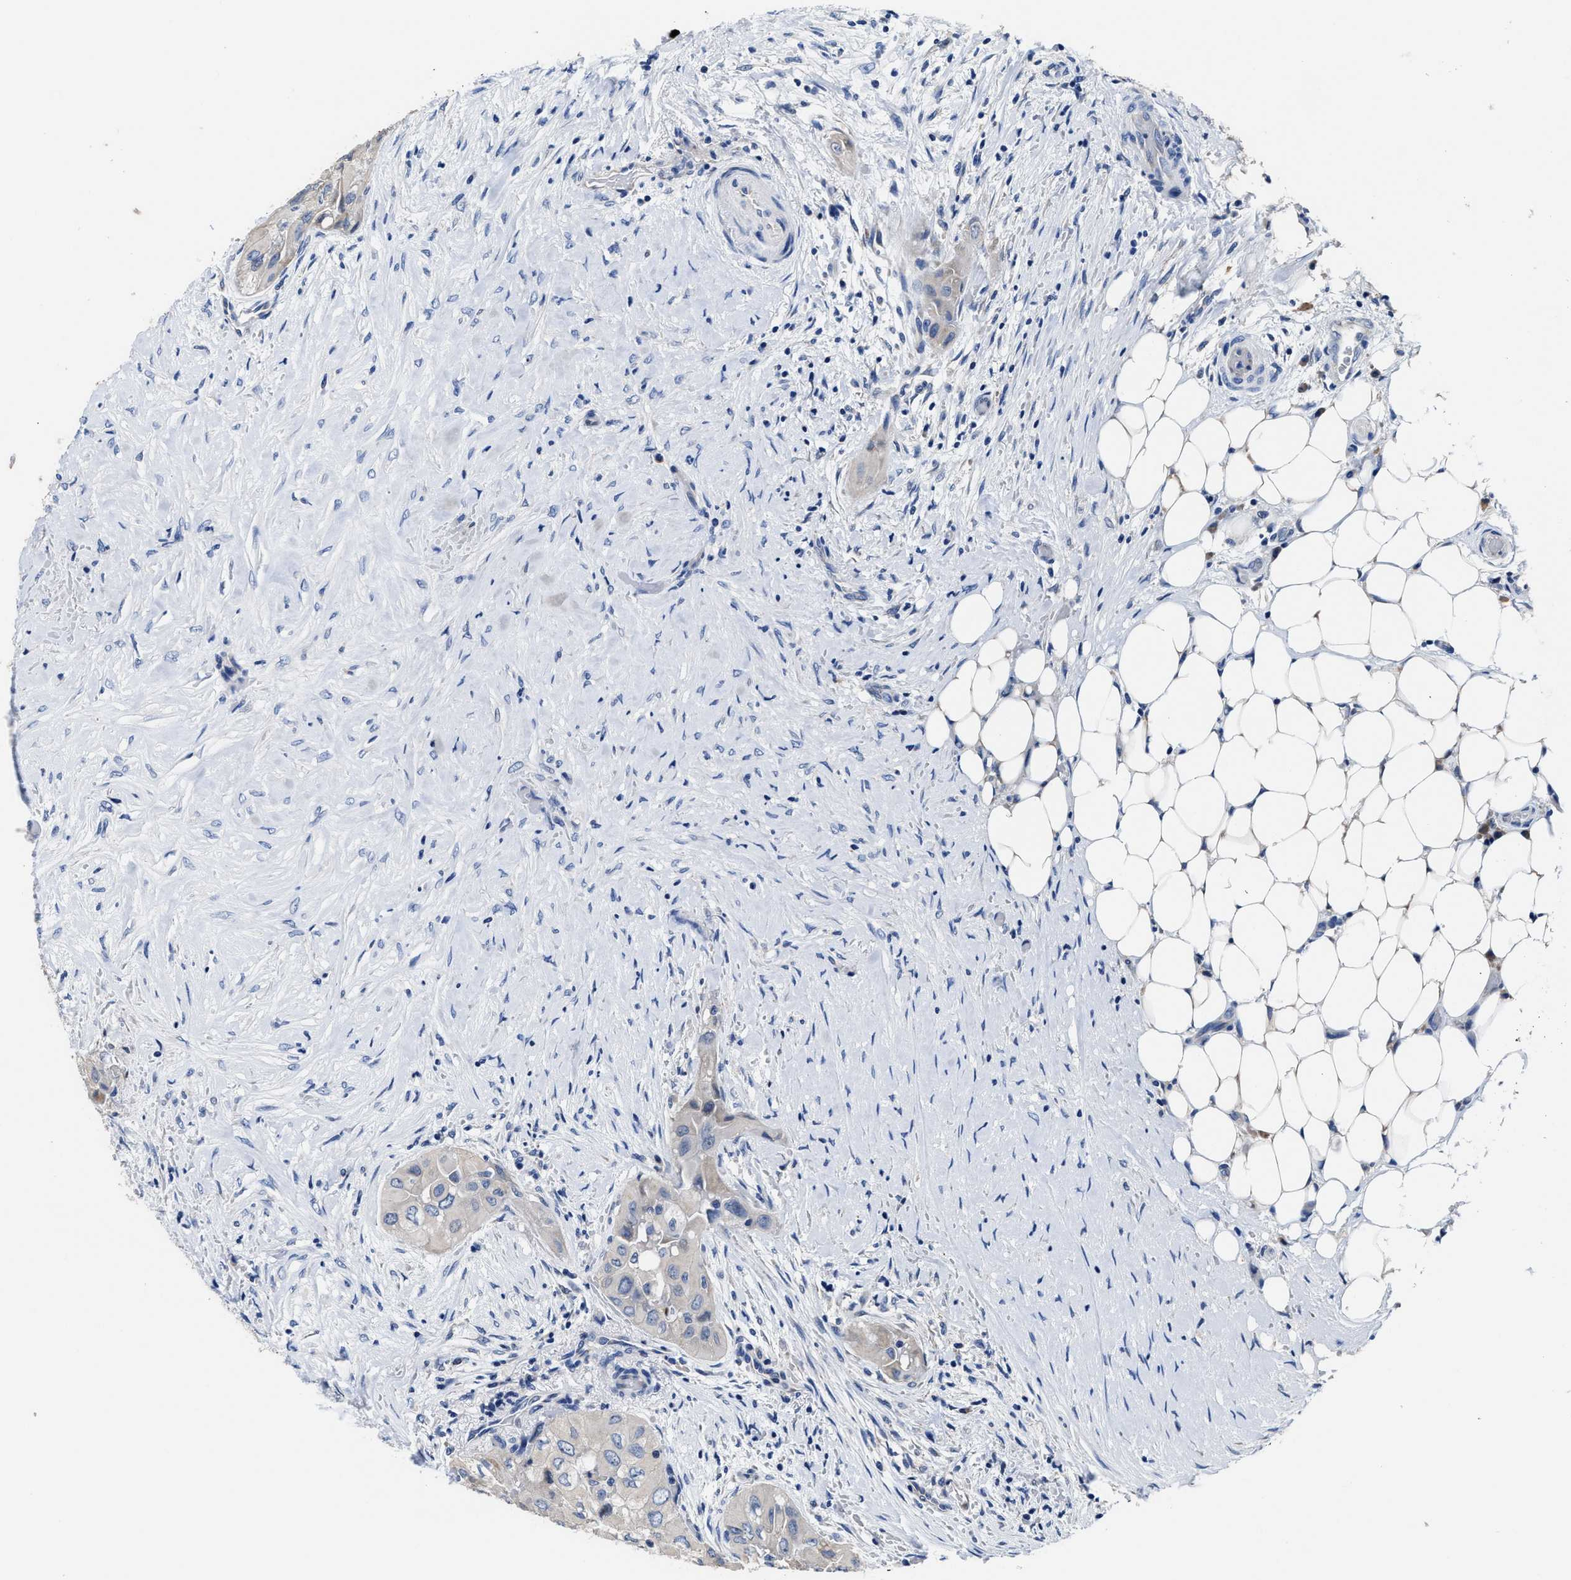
{"staining": {"intensity": "negative", "quantity": "none", "location": "none"}, "tissue": "thyroid cancer", "cell_type": "Tumor cells", "image_type": "cancer", "snomed": [{"axis": "morphology", "description": "Papillary adenocarcinoma, NOS"}, {"axis": "topography", "description": "Thyroid gland"}], "caption": "High magnification brightfield microscopy of thyroid papillary adenocarcinoma stained with DAB (brown) and counterstained with hematoxylin (blue): tumor cells show no significant positivity.", "gene": "HOOK1", "patient": {"sex": "female", "age": 59}}